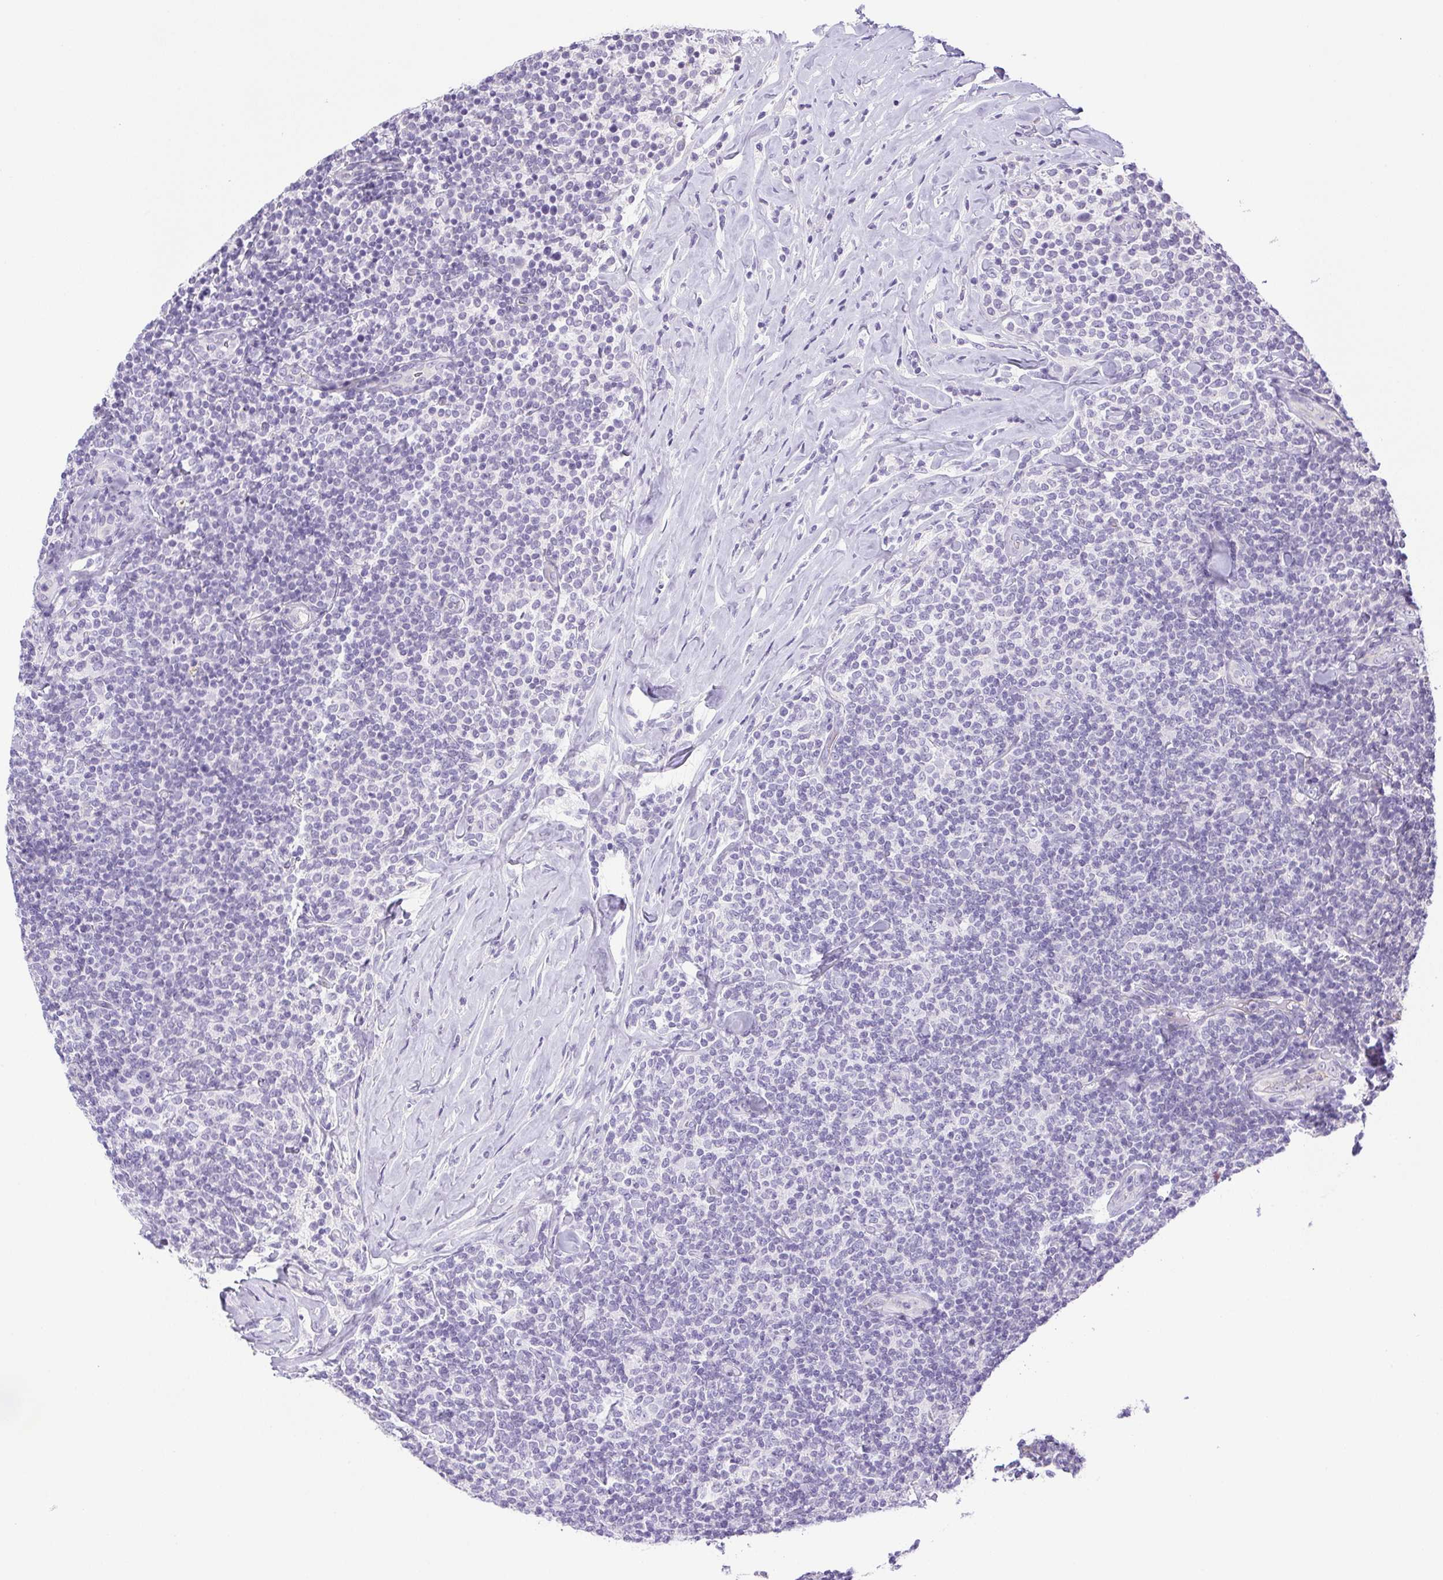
{"staining": {"intensity": "negative", "quantity": "none", "location": "none"}, "tissue": "lymphoma", "cell_type": "Tumor cells", "image_type": "cancer", "snomed": [{"axis": "morphology", "description": "Malignant lymphoma, non-Hodgkin's type, Low grade"}, {"axis": "topography", "description": "Lymph node"}], "caption": "Human lymphoma stained for a protein using immunohistochemistry (IHC) exhibits no staining in tumor cells.", "gene": "PAPPA2", "patient": {"sex": "female", "age": 56}}